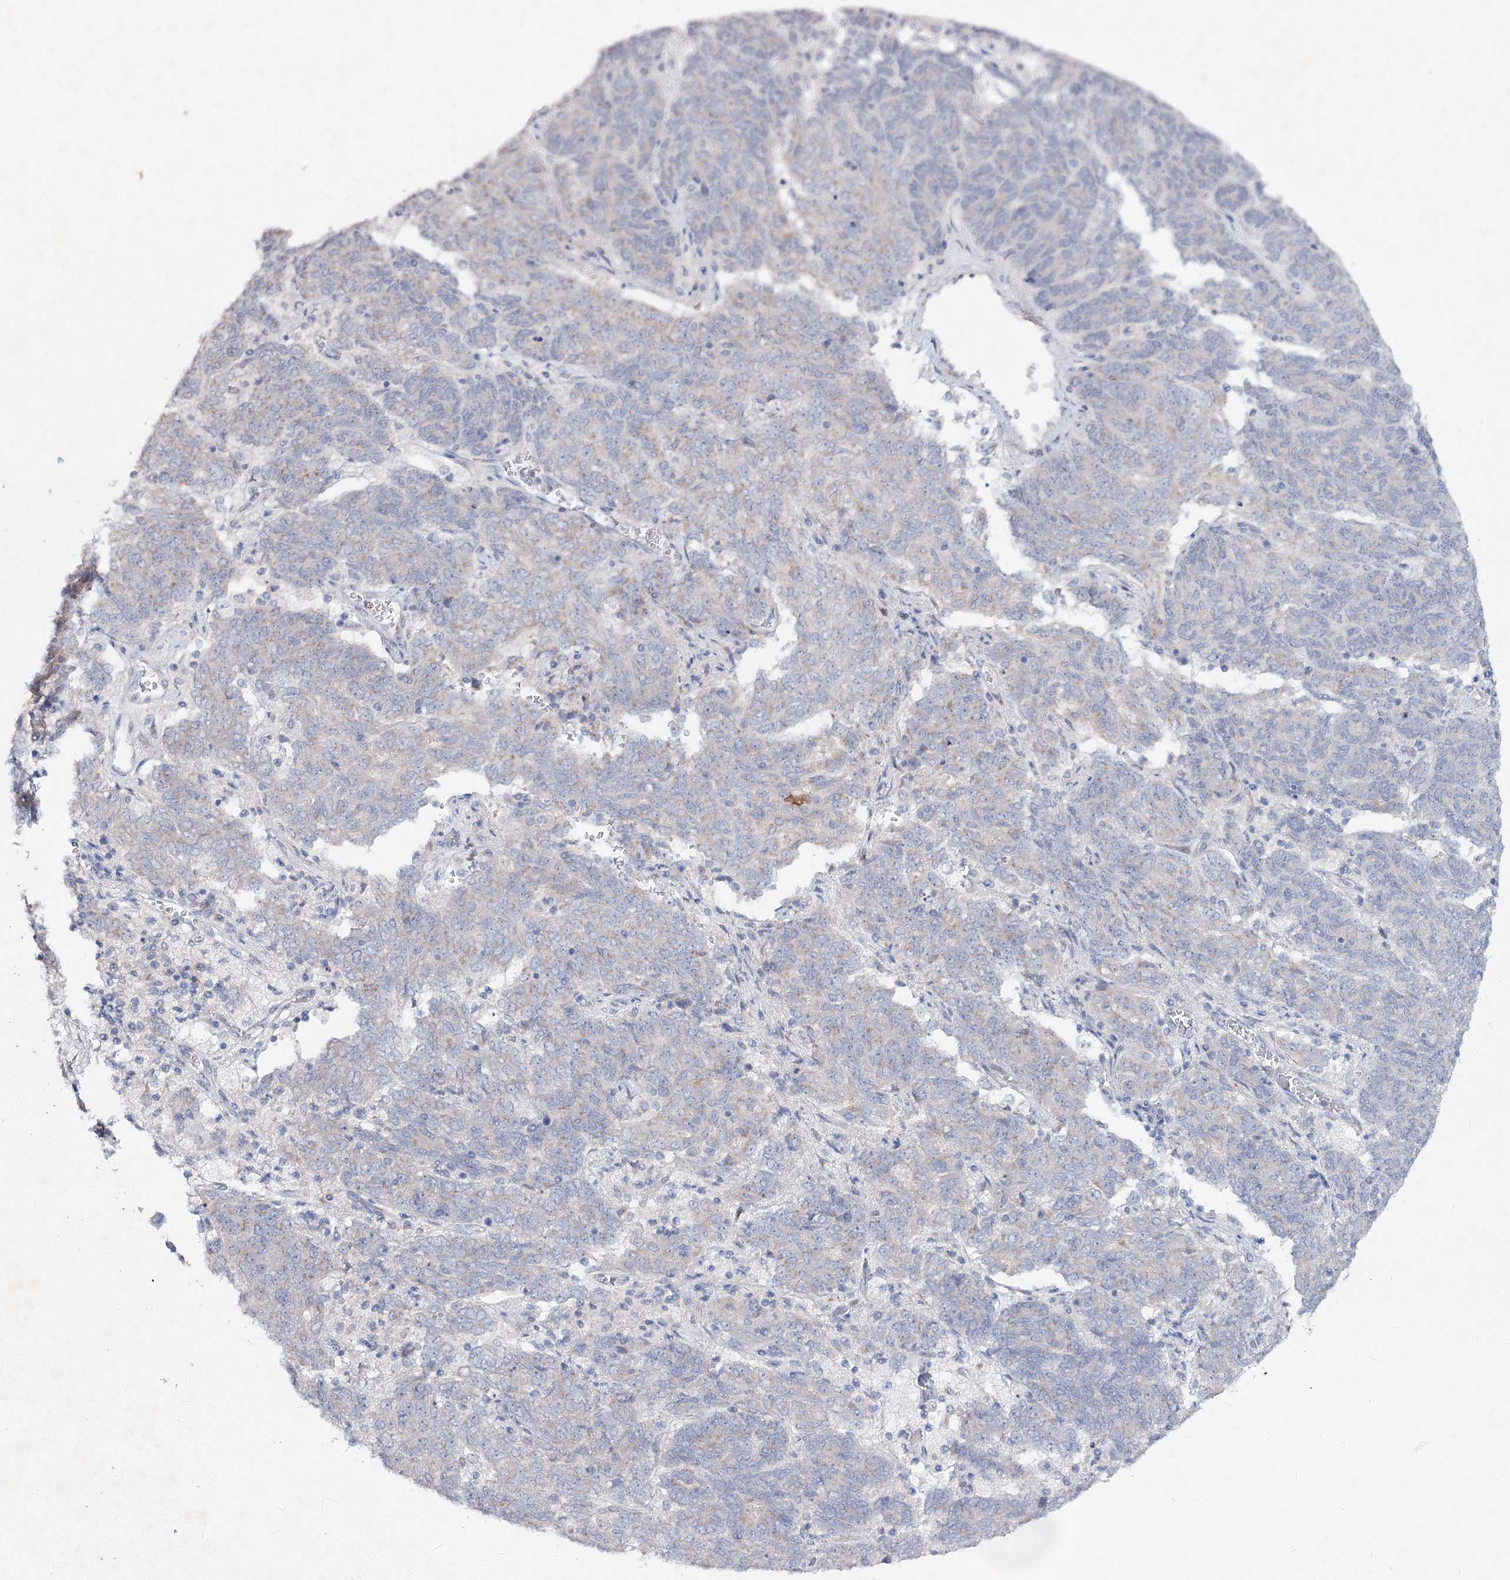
{"staining": {"intensity": "negative", "quantity": "none", "location": "none"}, "tissue": "endometrial cancer", "cell_type": "Tumor cells", "image_type": "cancer", "snomed": [{"axis": "morphology", "description": "Adenocarcinoma, NOS"}, {"axis": "topography", "description": "Endometrium"}], "caption": "Immunohistochemical staining of human endometrial cancer (adenocarcinoma) displays no significant staining in tumor cells. Brightfield microscopy of immunohistochemistry stained with DAB (brown) and hematoxylin (blue), captured at high magnification.", "gene": "RFX6", "patient": {"sex": "female", "age": 80}}